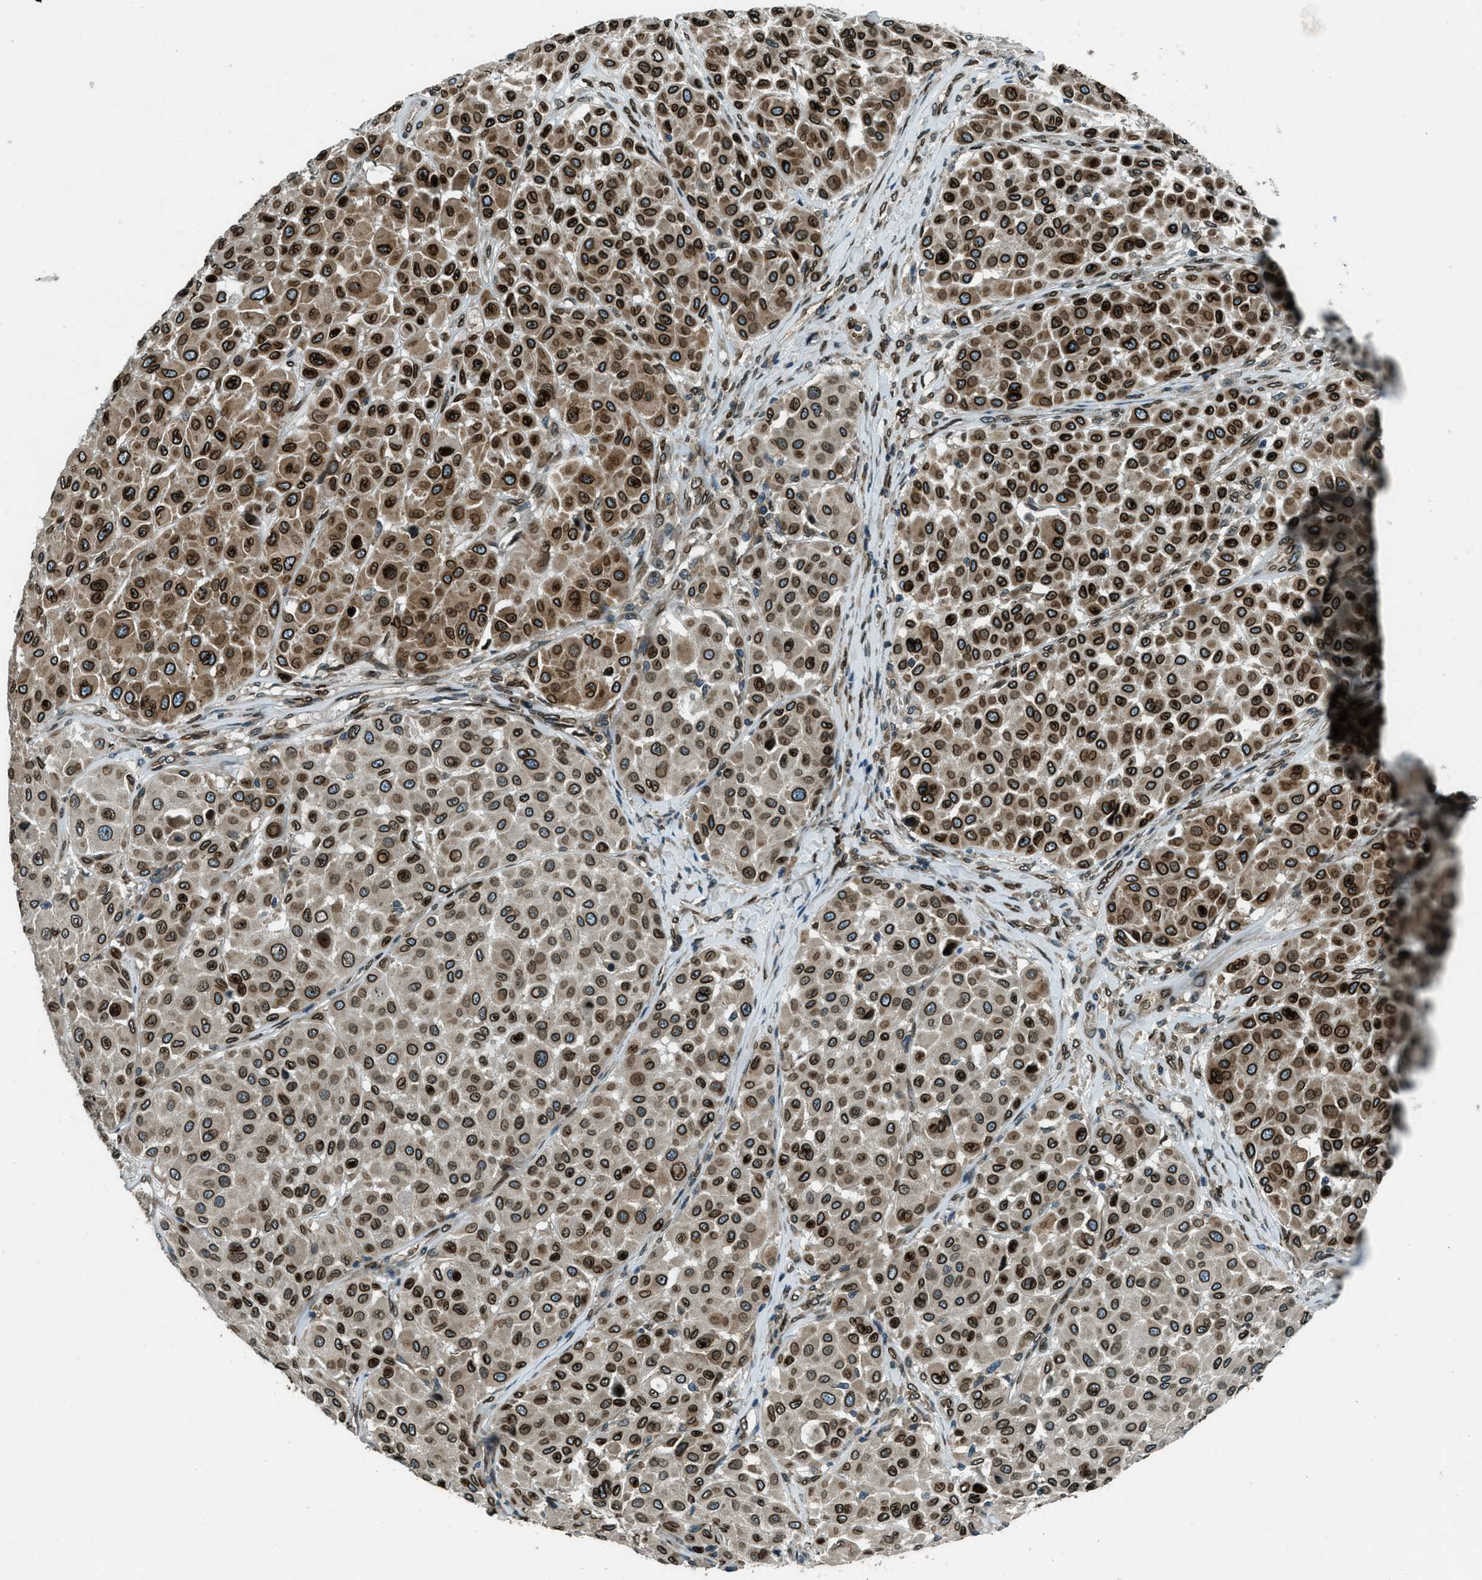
{"staining": {"intensity": "strong", "quantity": ">75%", "location": "cytoplasmic/membranous,nuclear"}, "tissue": "melanoma", "cell_type": "Tumor cells", "image_type": "cancer", "snomed": [{"axis": "morphology", "description": "Malignant melanoma, Metastatic site"}, {"axis": "topography", "description": "Soft tissue"}], "caption": "Malignant melanoma (metastatic site) was stained to show a protein in brown. There is high levels of strong cytoplasmic/membranous and nuclear expression in about >75% of tumor cells. (DAB IHC with brightfield microscopy, high magnification).", "gene": "LEMD2", "patient": {"sex": "male", "age": 41}}